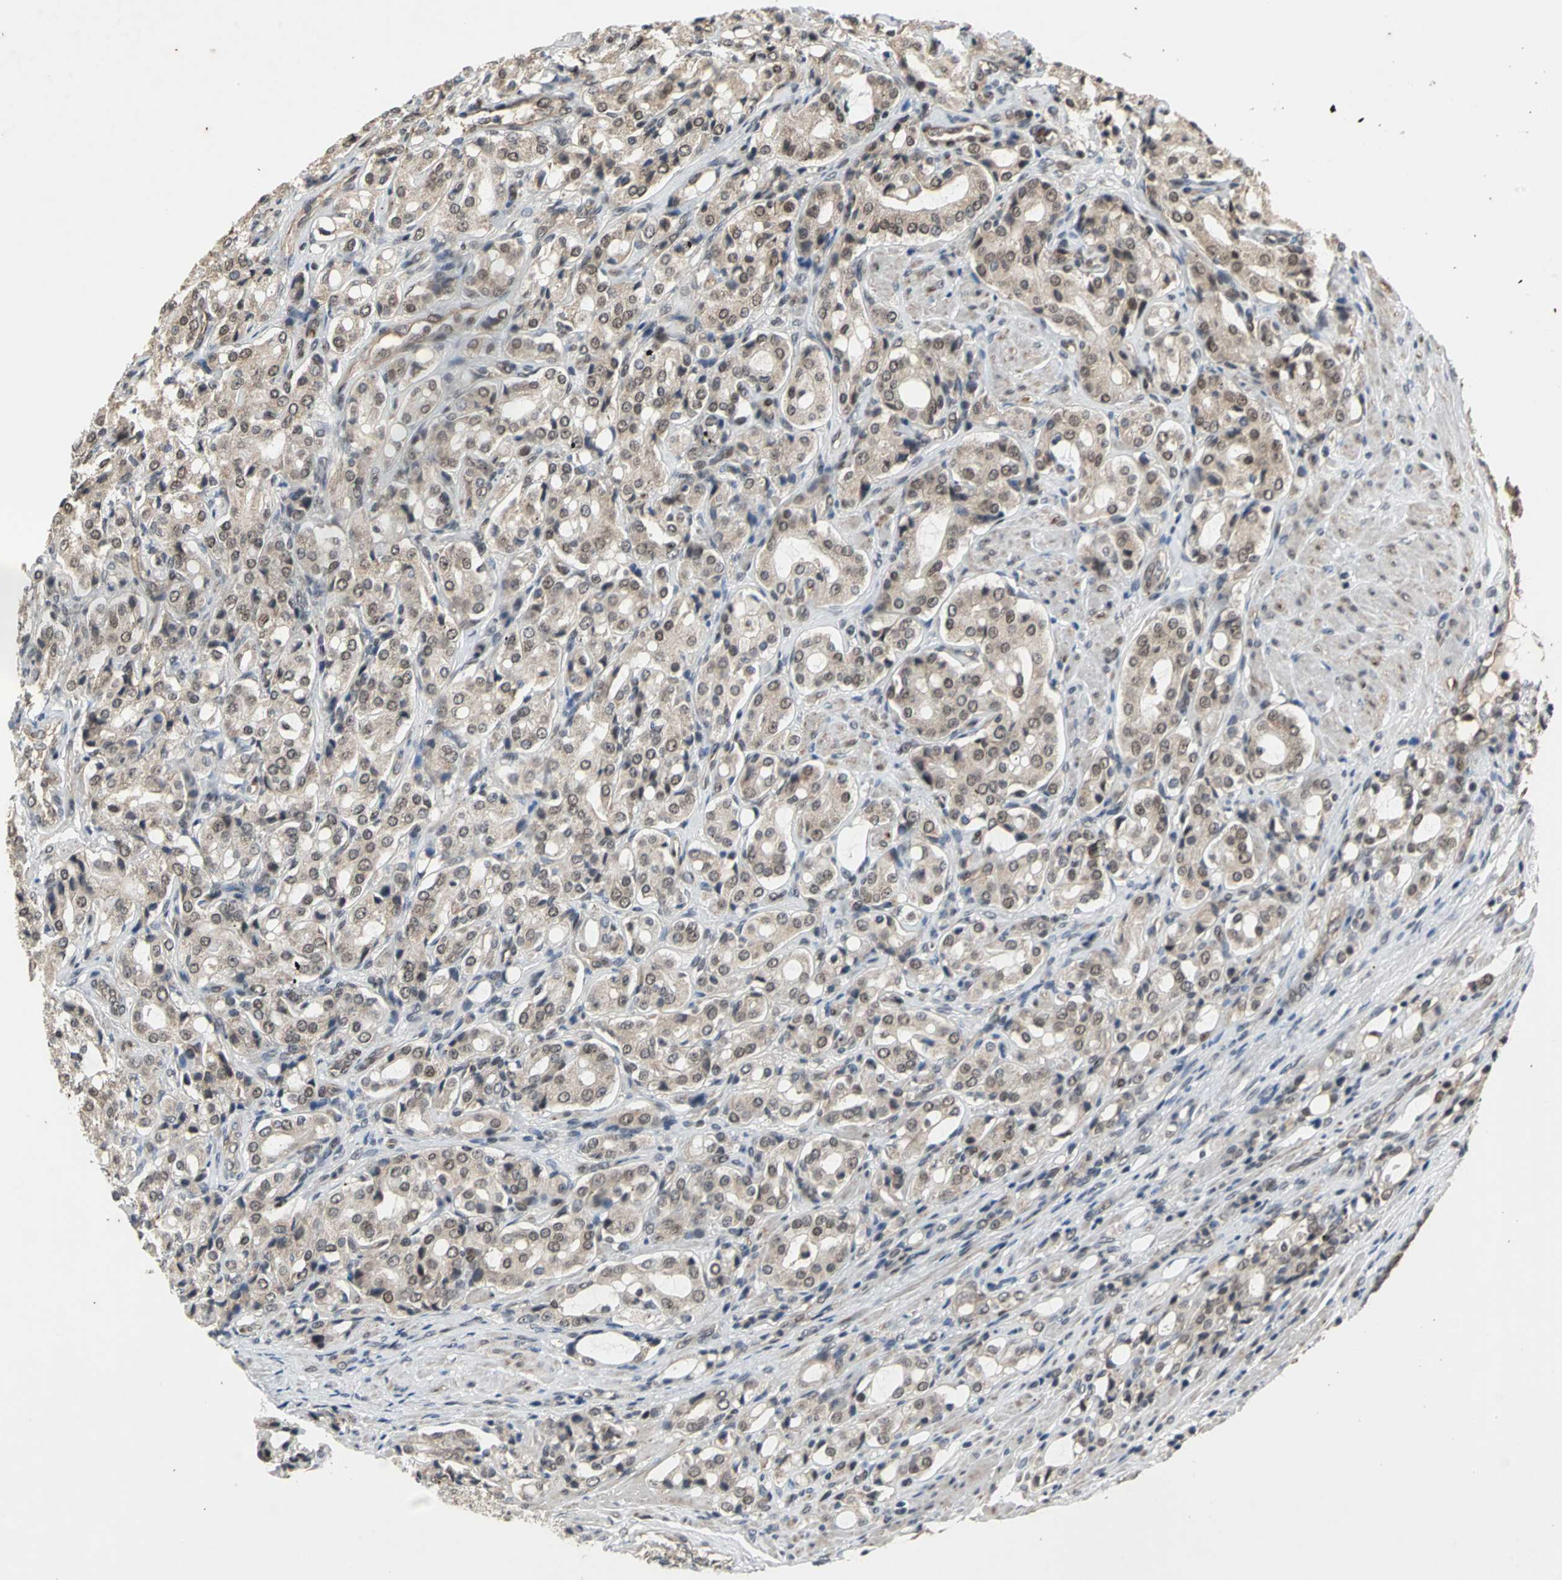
{"staining": {"intensity": "weak", "quantity": "25%-75%", "location": "cytoplasmic/membranous"}, "tissue": "prostate cancer", "cell_type": "Tumor cells", "image_type": "cancer", "snomed": [{"axis": "morphology", "description": "Adenocarcinoma, High grade"}, {"axis": "topography", "description": "Prostate"}], "caption": "A high-resolution photomicrograph shows immunohistochemistry (IHC) staining of prostate cancer, which displays weak cytoplasmic/membranous positivity in about 25%-75% of tumor cells. Using DAB (brown) and hematoxylin (blue) stains, captured at high magnification using brightfield microscopy.", "gene": "NOTCH3", "patient": {"sex": "male", "age": 72}}